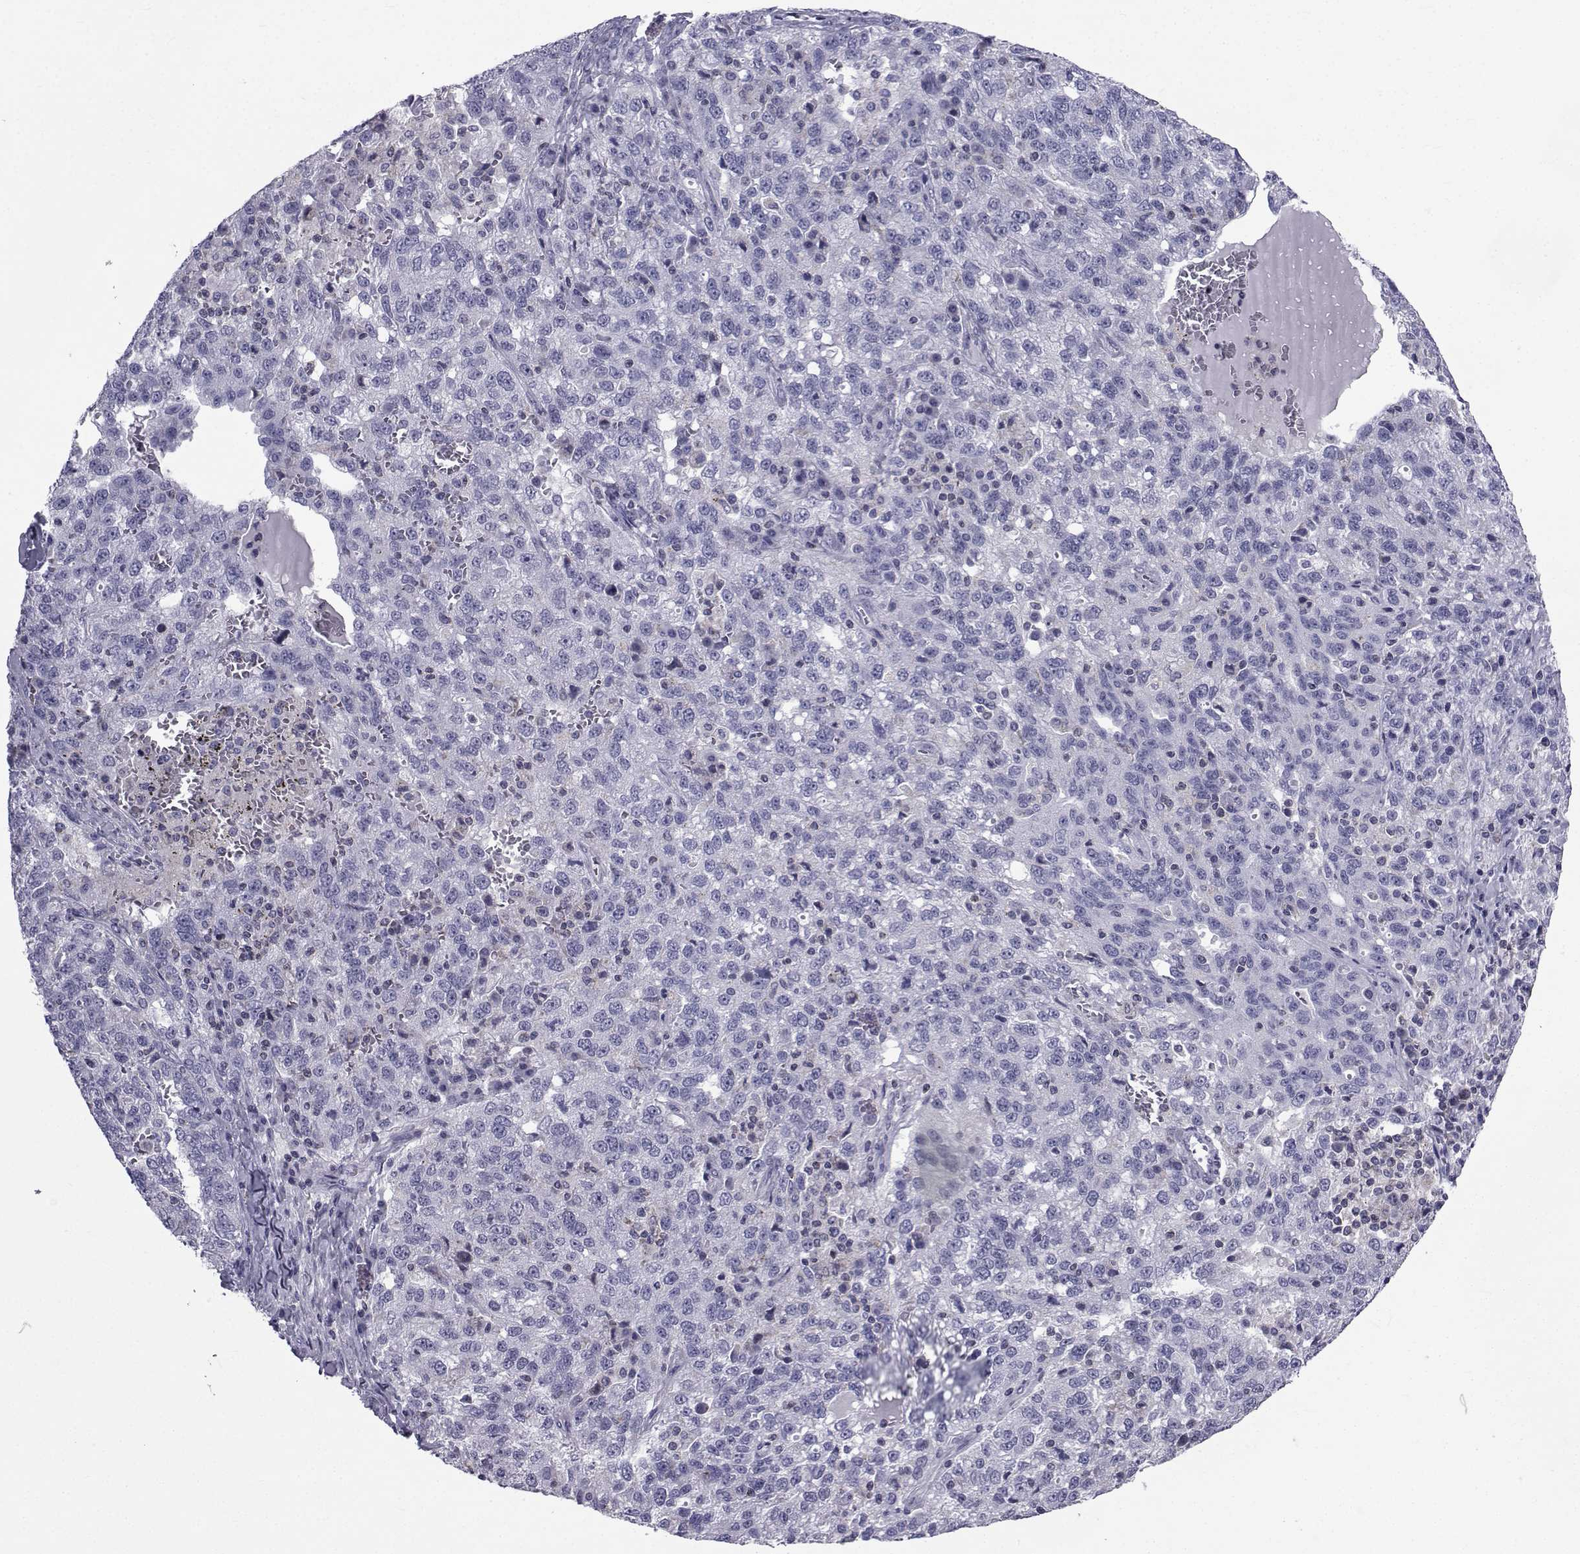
{"staining": {"intensity": "negative", "quantity": "none", "location": "none"}, "tissue": "ovarian cancer", "cell_type": "Tumor cells", "image_type": "cancer", "snomed": [{"axis": "morphology", "description": "Cystadenocarcinoma, serous, NOS"}, {"axis": "topography", "description": "Ovary"}], "caption": "Human ovarian cancer (serous cystadenocarcinoma) stained for a protein using immunohistochemistry (IHC) demonstrates no expression in tumor cells.", "gene": "PDE6H", "patient": {"sex": "female", "age": 71}}